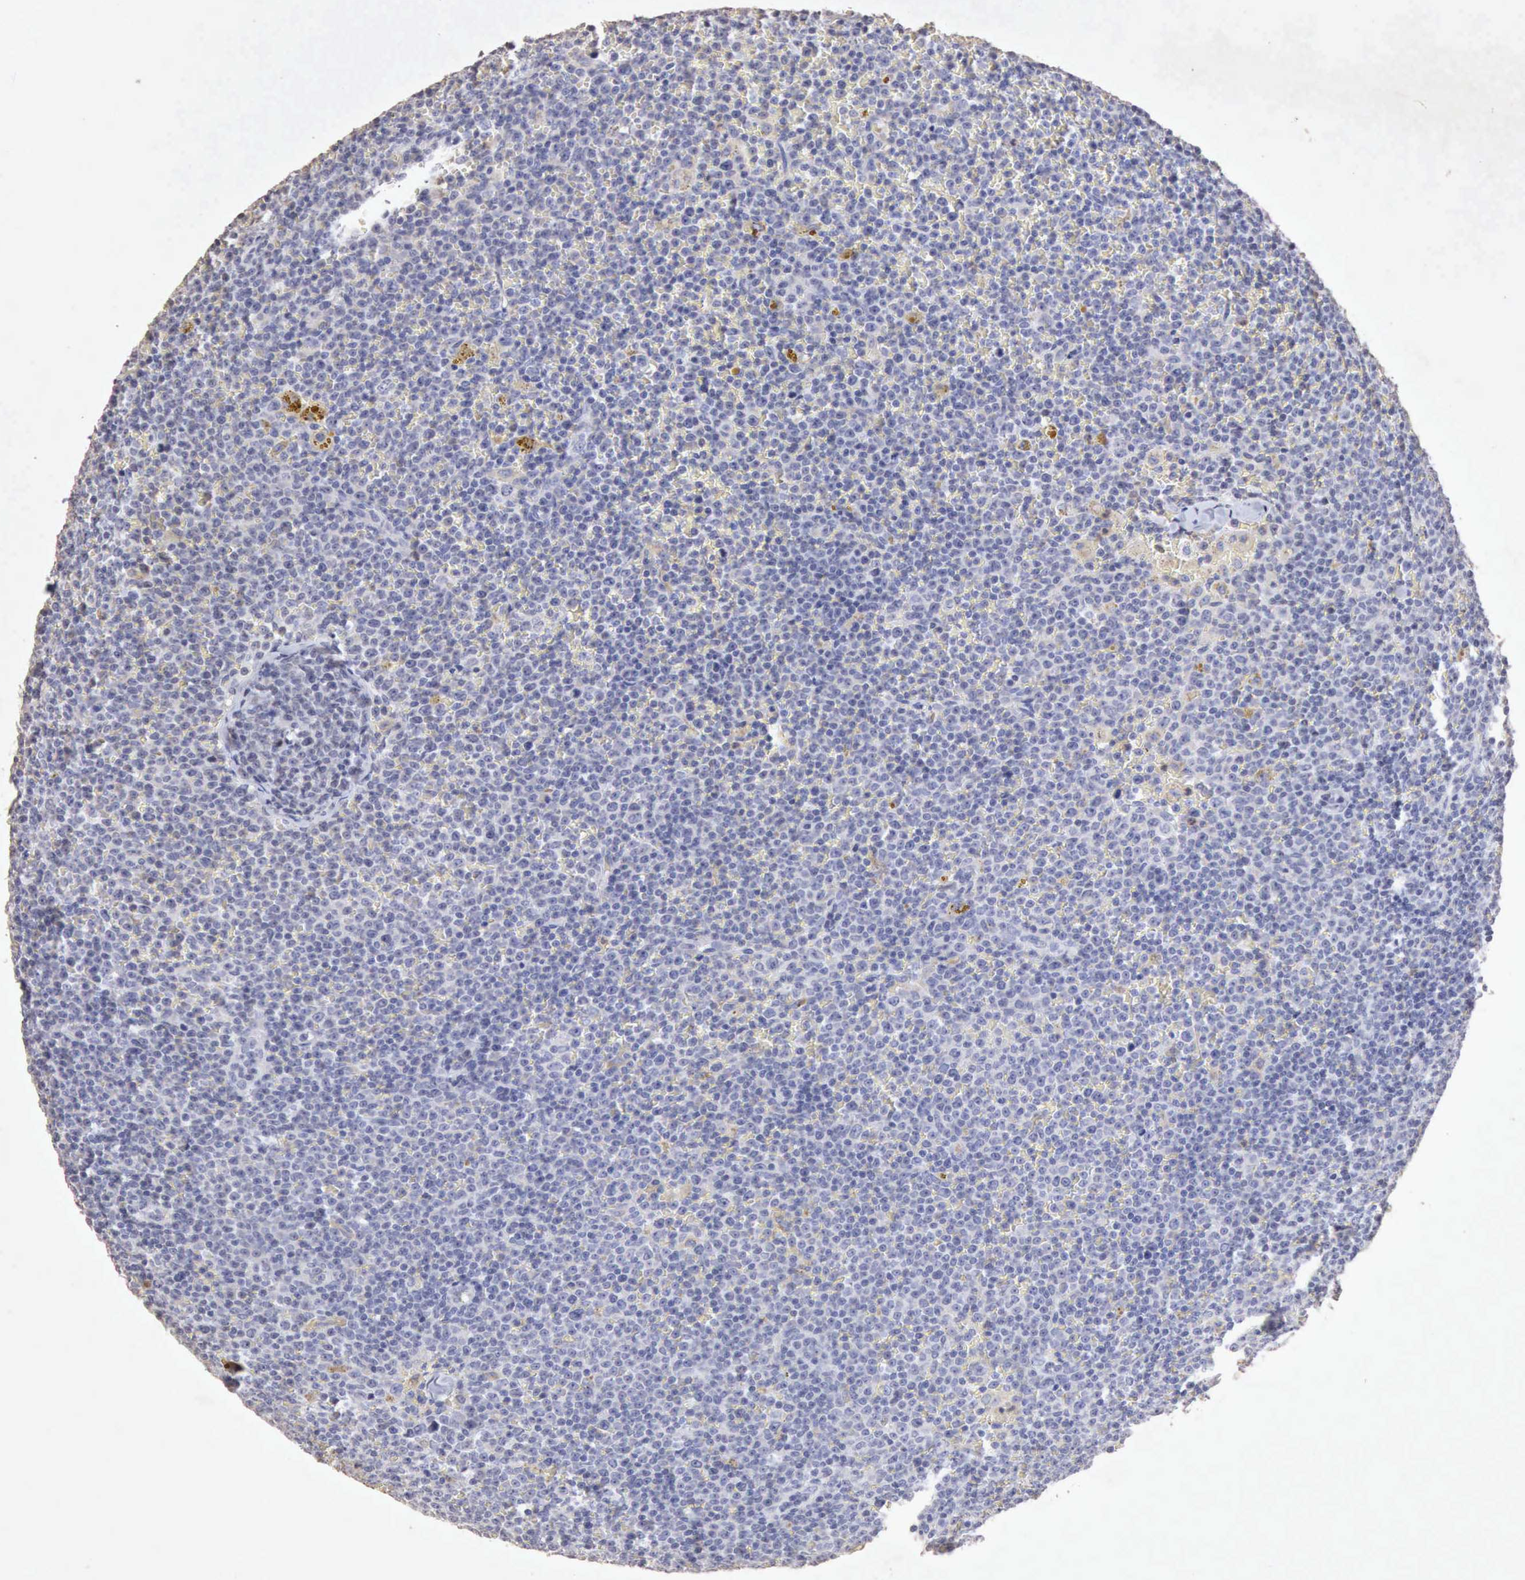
{"staining": {"intensity": "negative", "quantity": "none", "location": "none"}, "tissue": "lymphoma", "cell_type": "Tumor cells", "image_type": "cancer", "snomed": [{"axis": "morphology", "description": "Malignant lymphoma, non-Hodgkin's type, Low grade"}, {"axis": "topography", "description": "Lymph node"}], "caption": "This is an immunohistochemistry (IHC) image of human lymphoma. There is no positivity in tumor cells.", "gene": "KRT6B", "patient": {"sex": "male", "age": 50}}